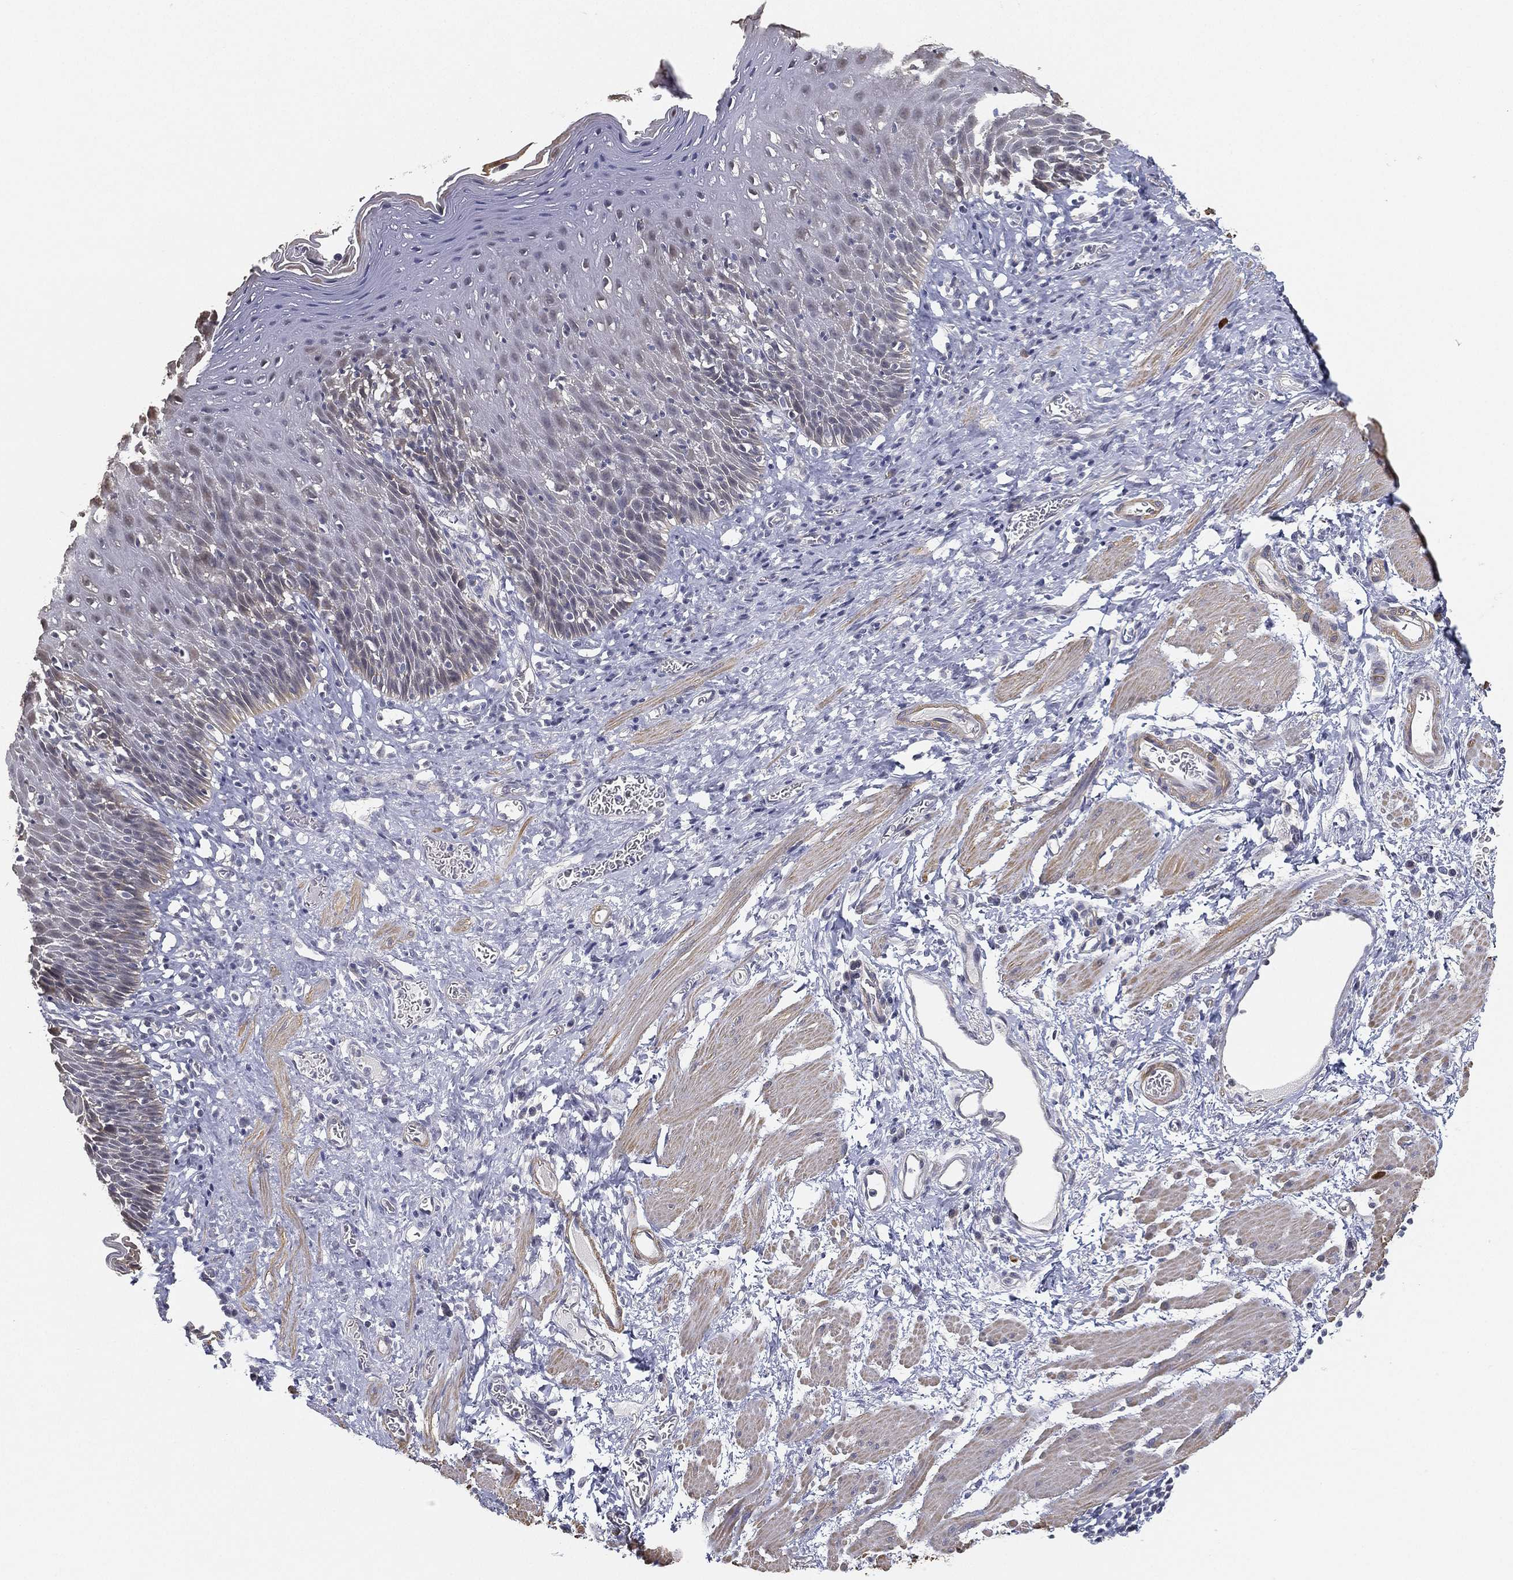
{"staining": {"intensity": "negative", "quantity": "none", "location": "none"}, "tissue": "esophagus", "cell_type": "Squamous epithelial cells", "image_type": "normal", "snomed": [{"axis": "morphology", "description": "Normal tissue, NOS"}, {"axis": "morphology", "description": "Adenocarcinoma, NOS"}, {"axis": "topography", "description": "Esophagus"}, {"axis": "topography", "description": "Stomach, upper"}], "caption": "Immunohistochemistry image of normal esophagus: esophagus stained with DAB (3,3'-diaminobenzidine) shows no significant protein positivity in squamous epithelial cells. (Brightfield microscopy of DAB IHC at high magnification).", "gene": "GPR61", "patient": {"sex": "male", "age": 74}}